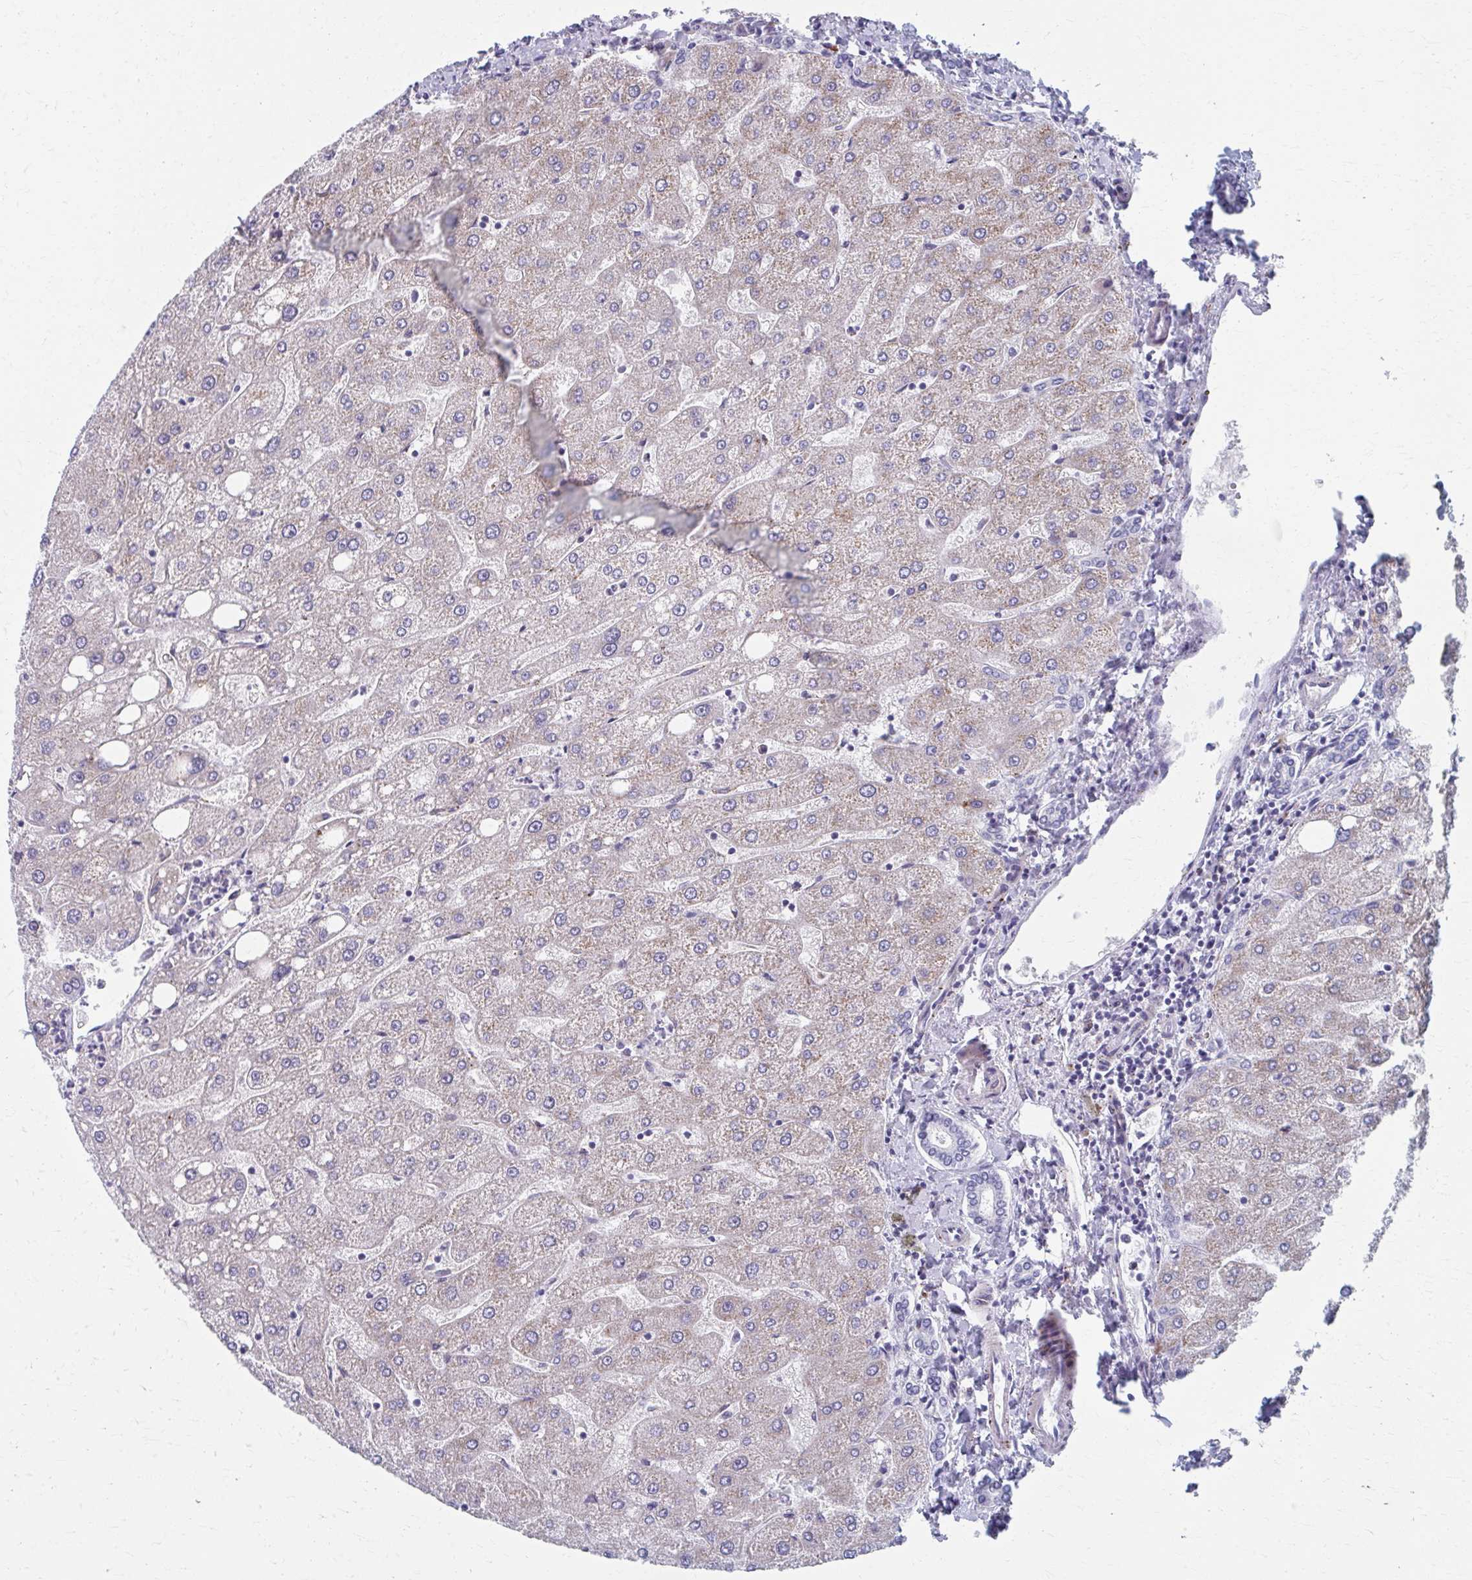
{"staining": {"intensity": "negative", "quantity": "none", "location": "none"}, "tissue": "liver", "cell_type": "Cholangiocytes", "image_type": "normal", "snomed": [{"axis": "morphology", "description": "Normal tissue, NOS"}, {"axis": "topography", "description": "Liver"}], "caption": "A high-resolution histopathology image shows immunohistochemistry staining of normal liver, which displays no significant staining in cholangiocytes. The staining is performed using DAB (3,3'-diaminobenzidine) brown chromogen with nuclei counter-stained in using hematoxylin.", "gene": "OLFM2", "patient": {"sex": "male", "age": 67}}